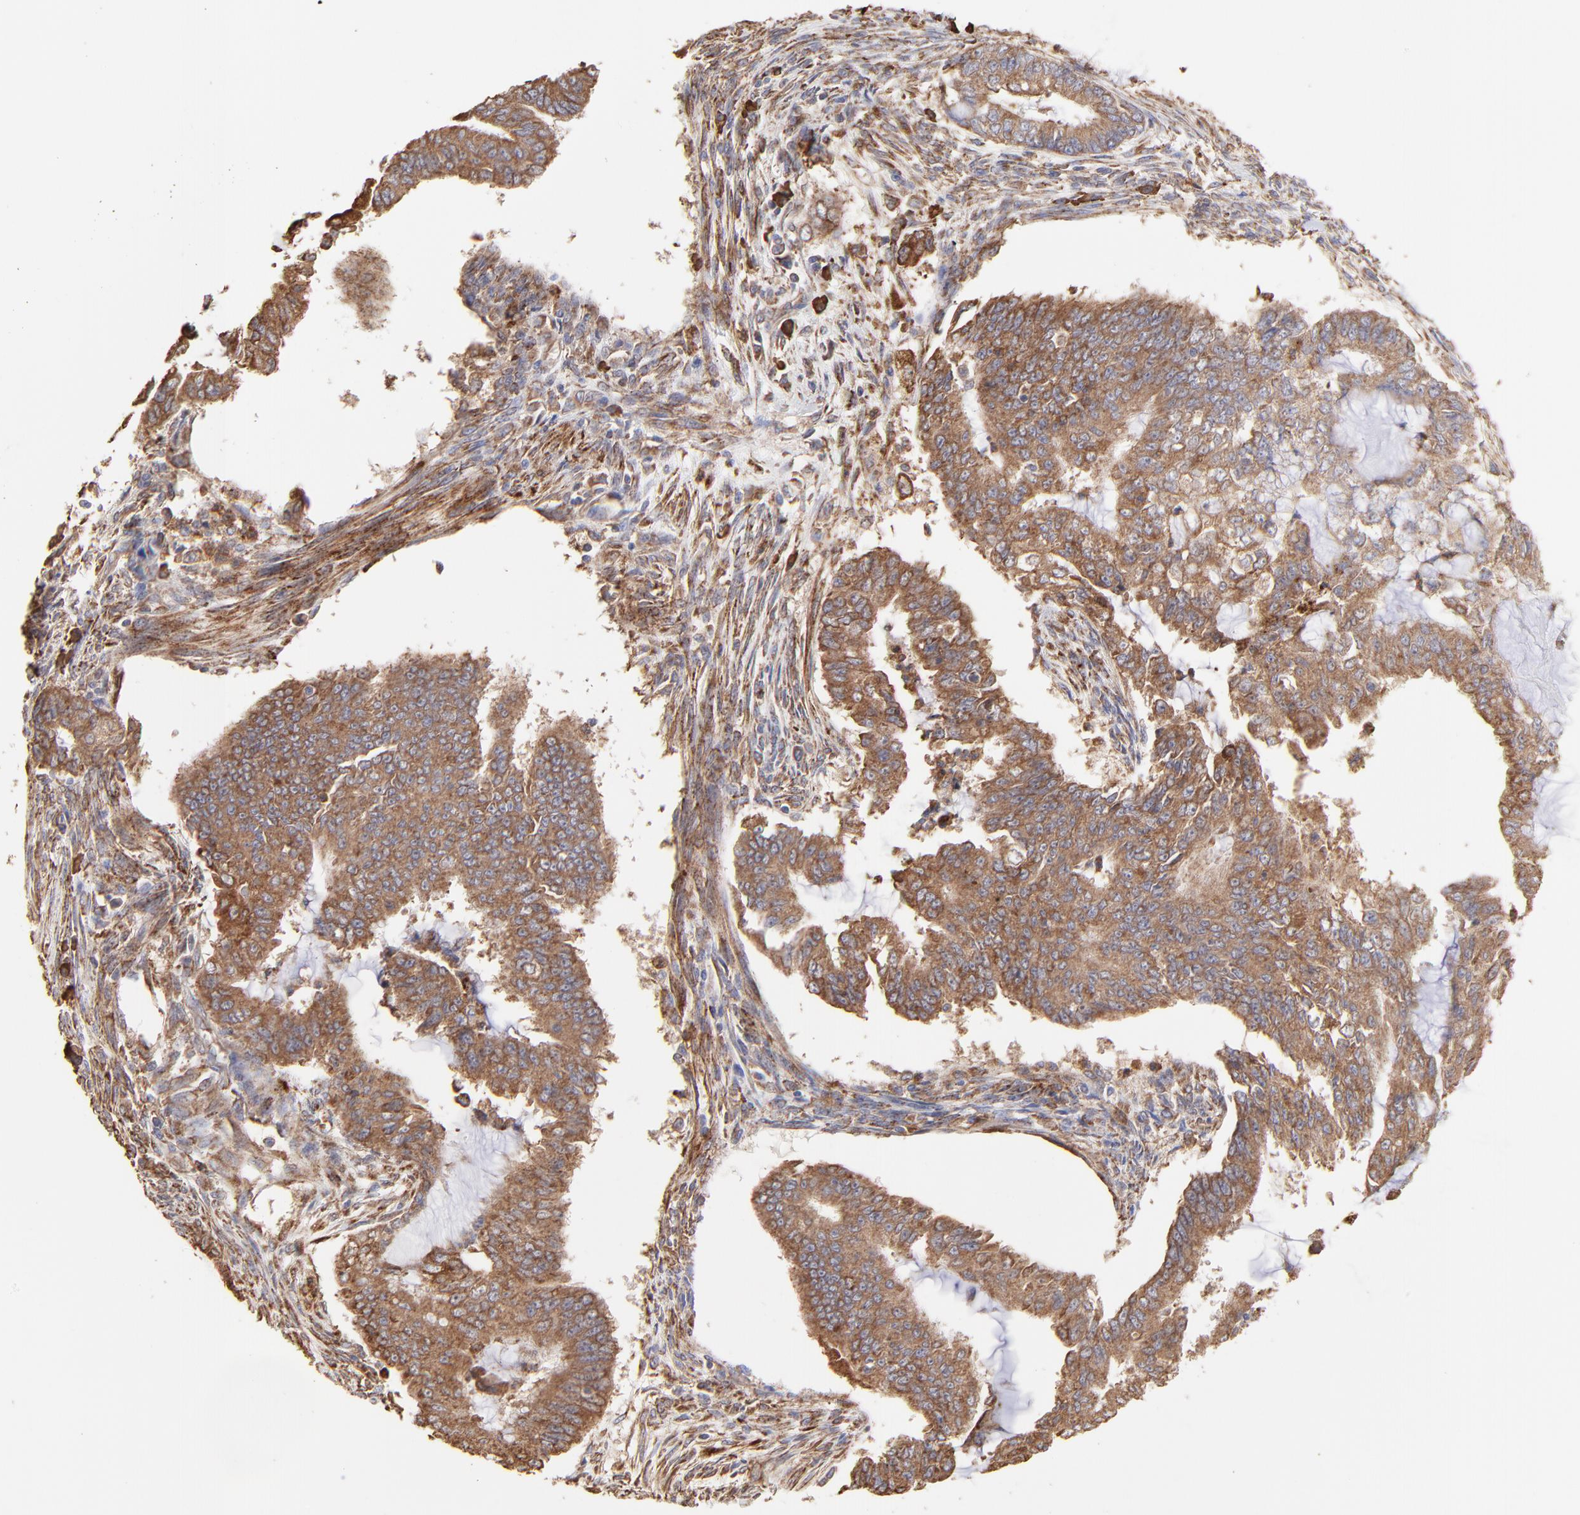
{"staining": {"intensity": "moderate", "quantity": ">75%", "location": "cytoplasmic/membranous"}, "tissue": "endometrial cancer", "cell_type": "Tumor cells", "image_type": "cancer", "snomed": [{"axis": "morphology", "description": "Adenocarcinoma, NOS"}, {"axis": "topography", "description": "Endometrium"}], "caption": "This is a micrograph of immunohistochemistry staining of adenocarcinoma (endometrial), which shows moderate expression in the cytoplasmic/membranous of tumor cells.", "gene": "PFKM", "patient": {"sex": "female", "age": 75}}